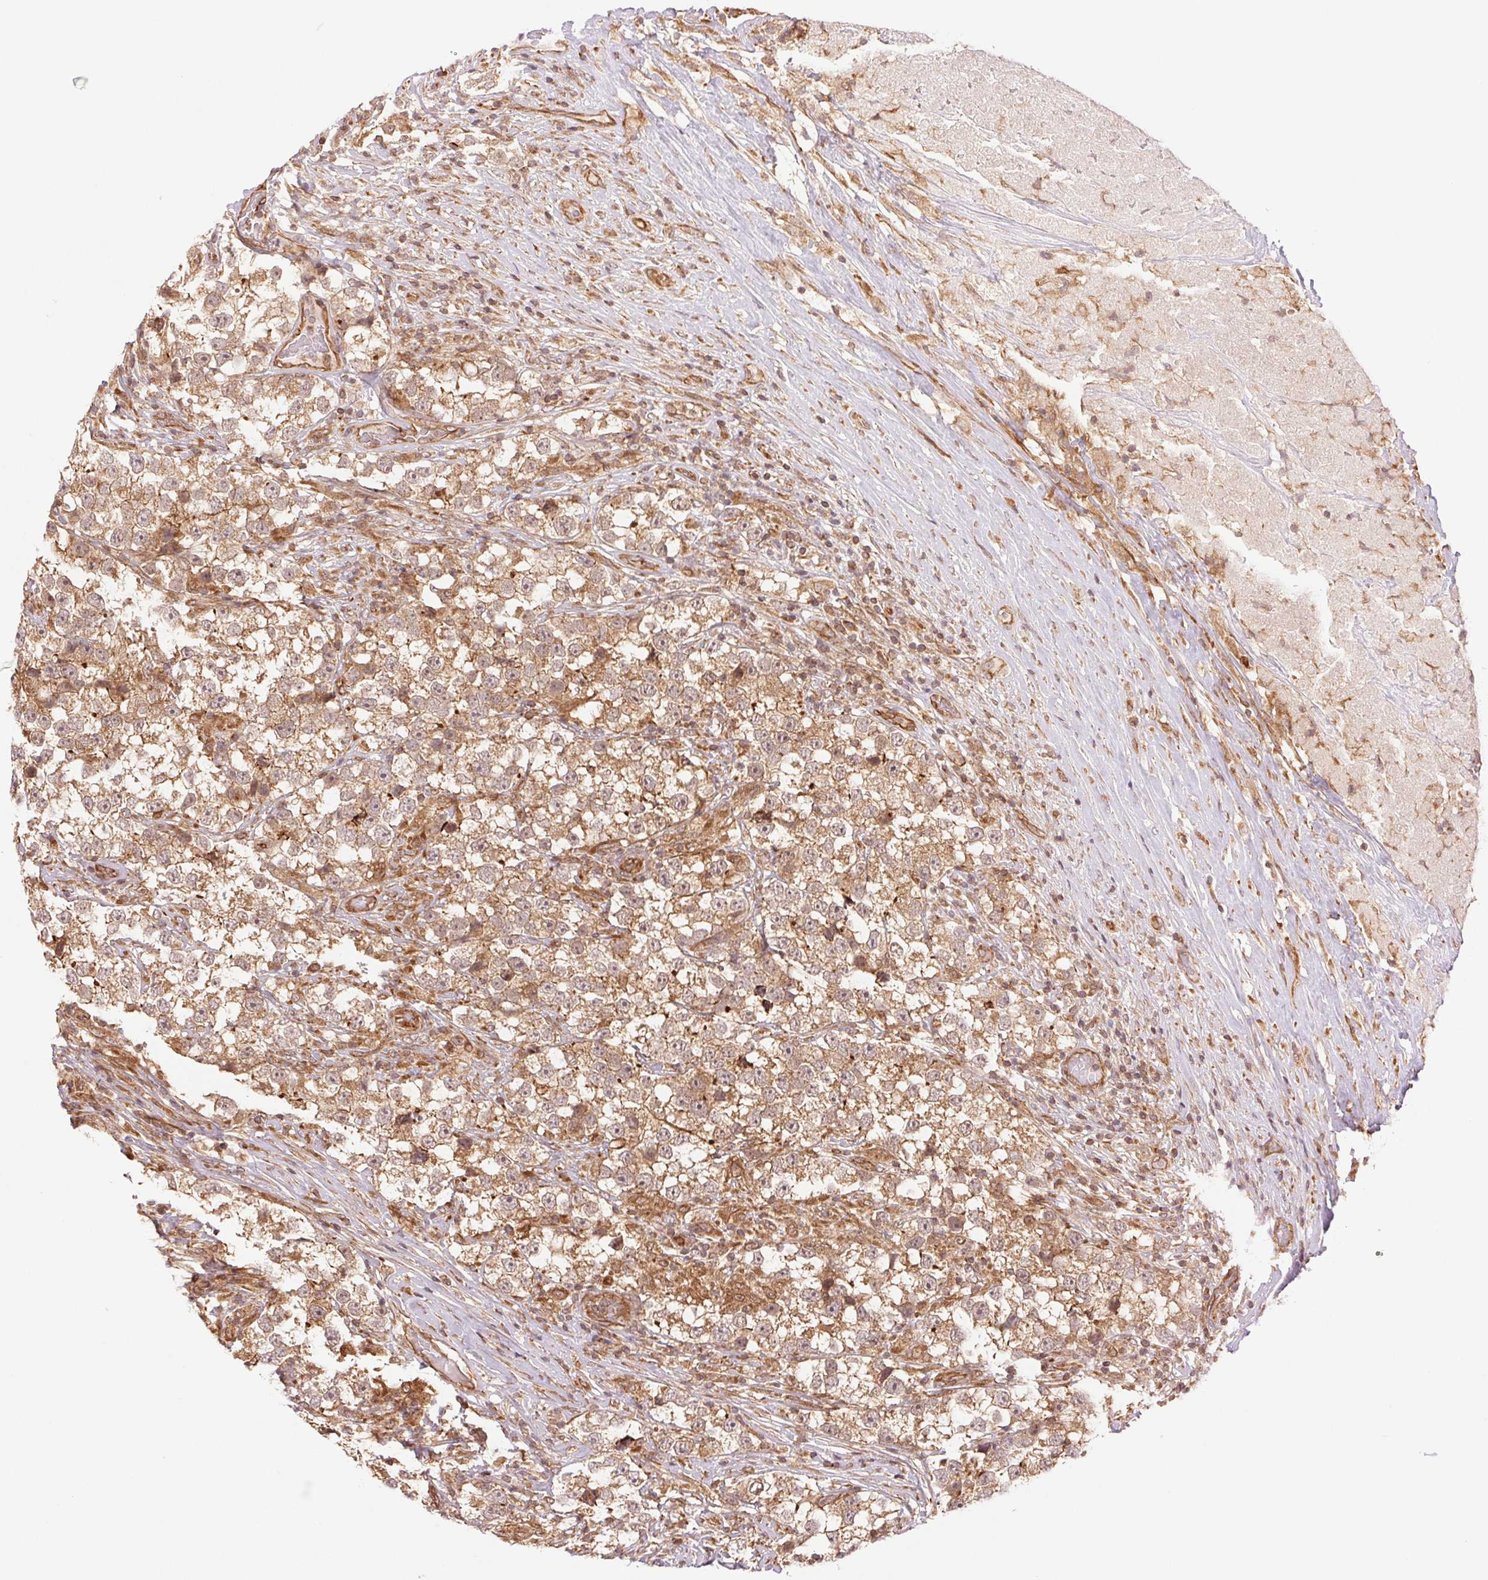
{"staining": {"intensity": "moderate", "quantity": ">75%", "location": "cytoplasmic/membranous"}, "tissue": "testis cancer", "cell_type": "Tumor cells", "image_type": "cancer", "snomed": [{"axis": "morphology", "description": "Seminoma, NOS"}, {"axis": "topography", "description": "Testis"}], "caption": "Immunohistochemical staining of testis cancer shows medium levels of moderate cytoplasmic/membranous protein positivity in approximately >75% of tumor cells.", "gene": "STARD7", "patient": {"sex": "male", "age": 46}}